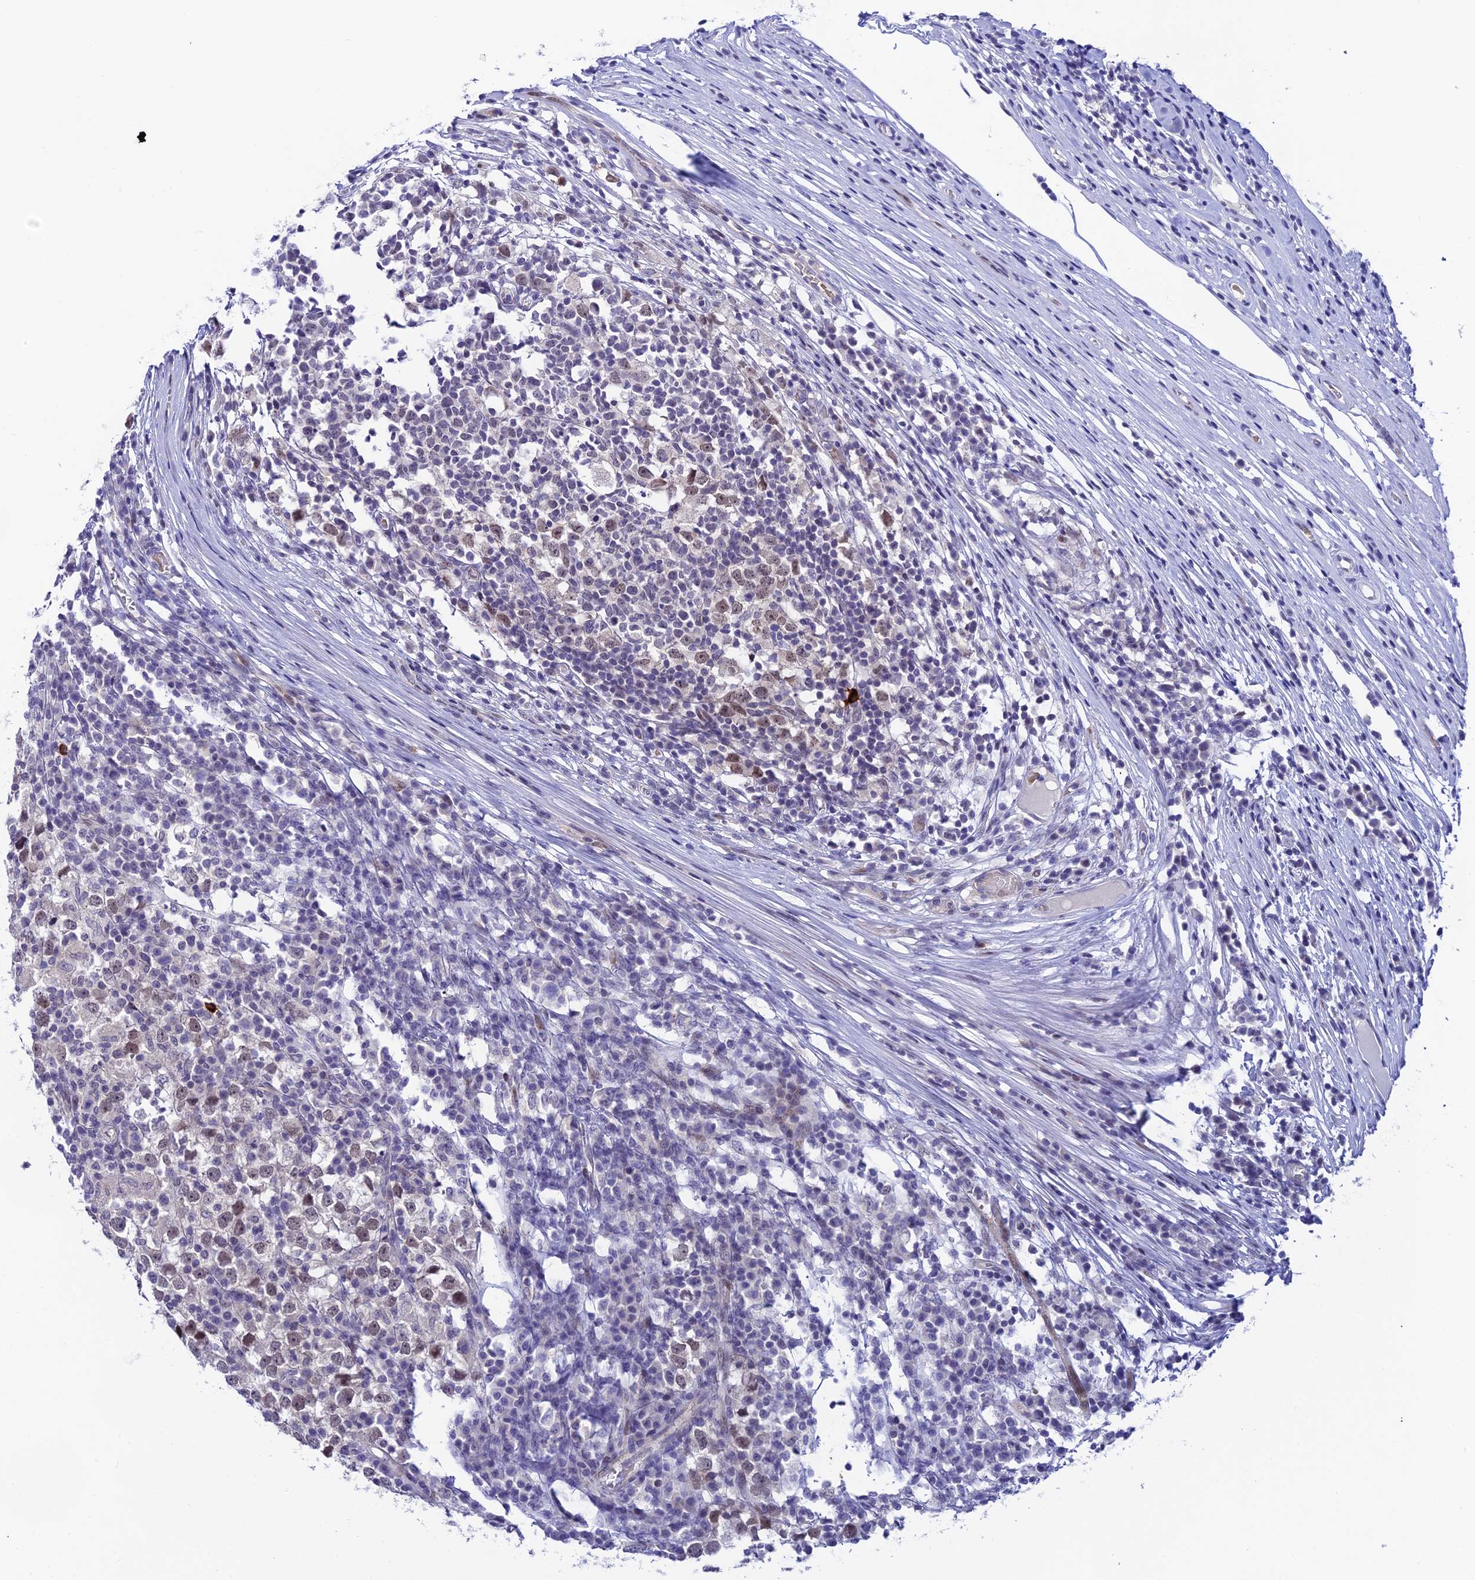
{"staining": {"intensity": "weak", "quantity": "25%-75%", "location": "nuclear"}, "tissue": "testis cancer", "cell_type": "Tumor cells", "image_type": "cancer", "snomed": [{"axis": "morphology", "description": "Seminoma, NOS"}, {"axis": "topography", "description": "Testis"}], "caption": "This is a histology image of immunohistochemistry (IHC) staining of seminoma (testis), which shows weak staining in the nuclear of tumor cells.", "gene": "RASGEF1B", "patient": {"sex": "male", "age": 65}}